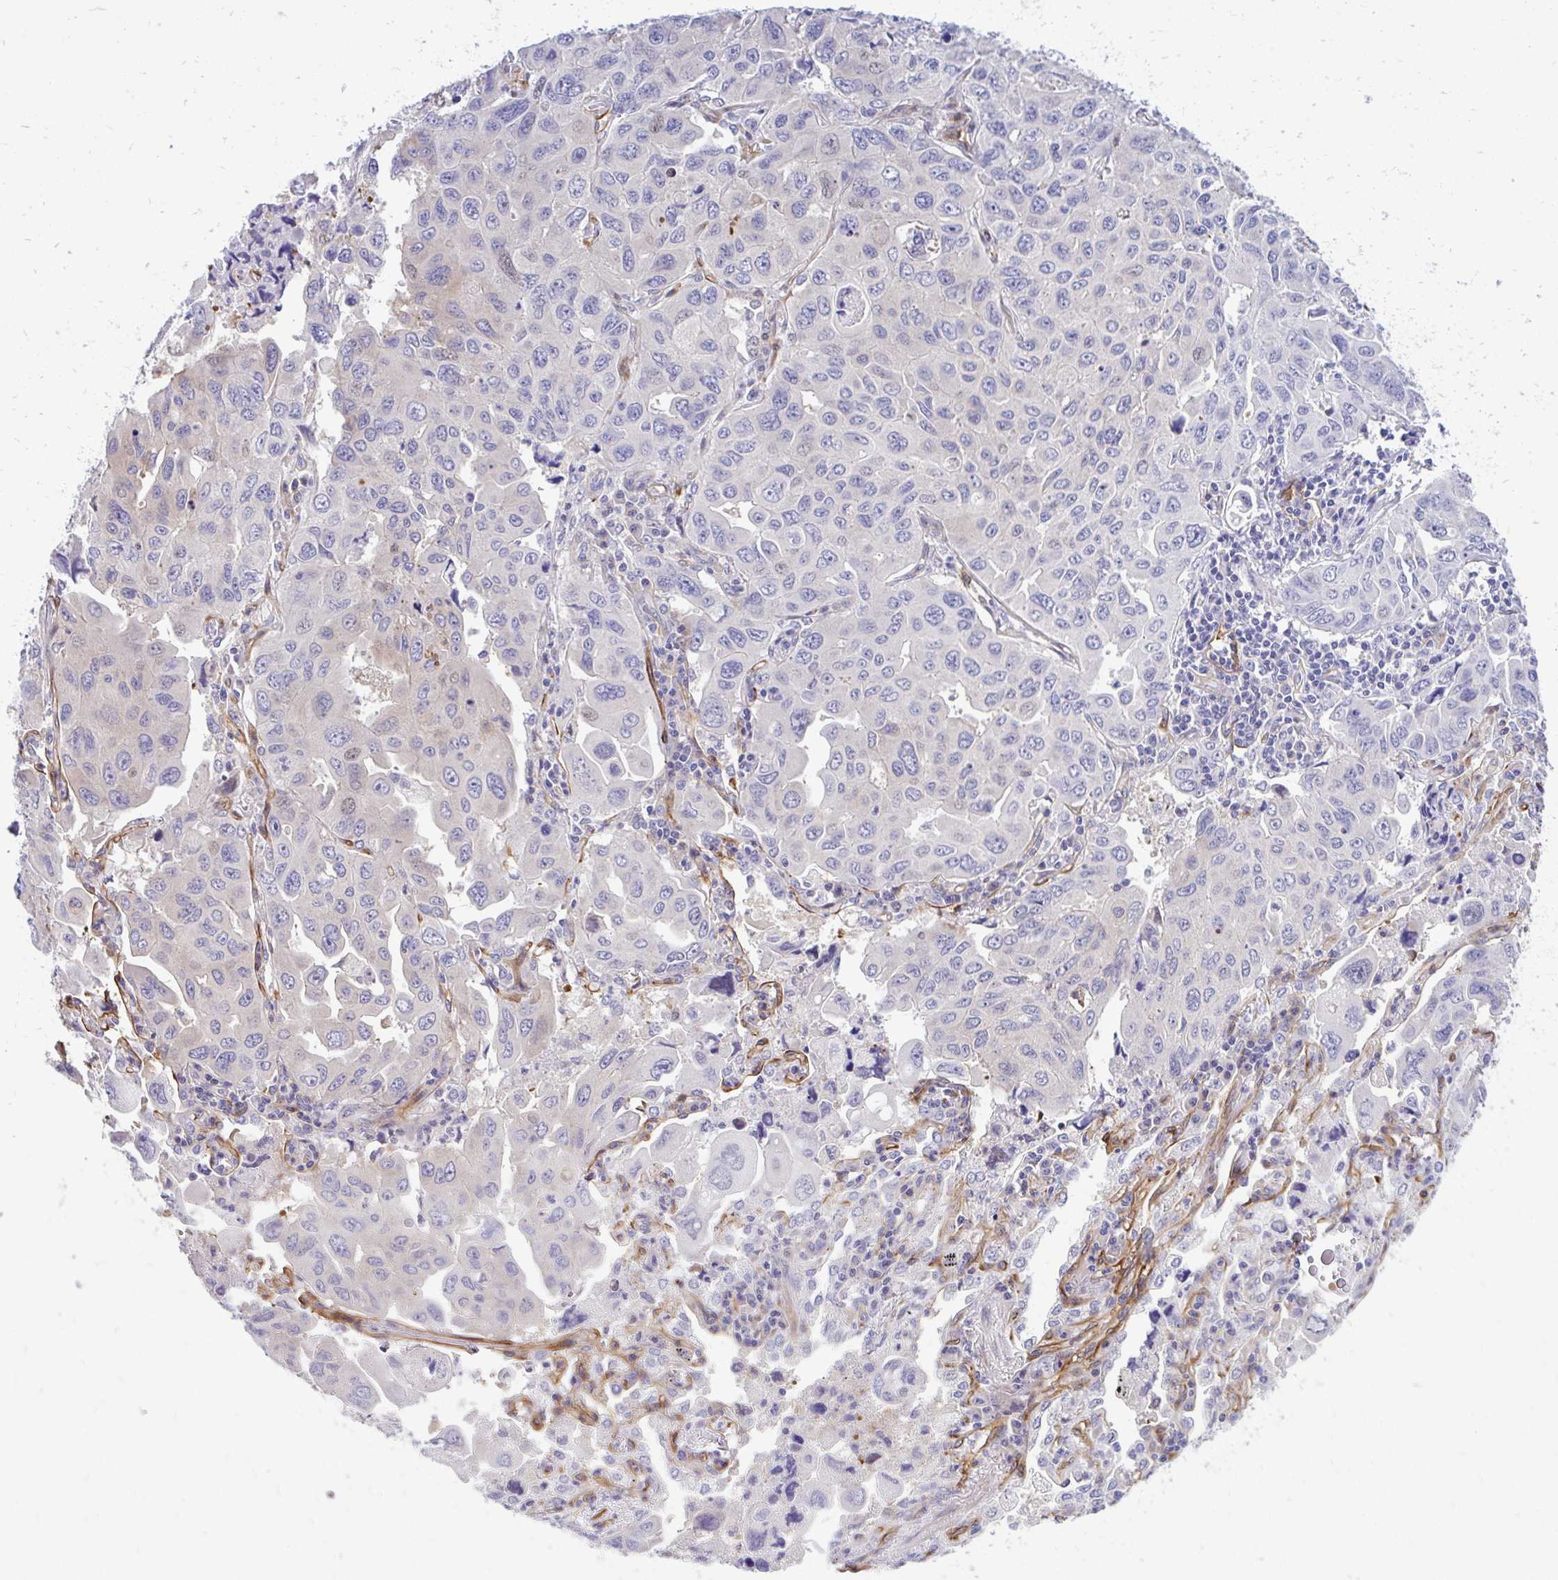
{"staining": {"intensity": "negative", "quantity": "none", "location": "none"}, "tissue": "lung cancer", "cell_type": "Tumor cells", "image_type": "cancer", "snomed": [{"axis": "morphology", "description": "Adenocarcinoma, NOS"}, {"axis": "topography", "description": "Lung"}], "caption": "DAB (3,3'-diaminobenzidine) immunohistochemical staining of human lung cancer demonstrates no significant staining in tumor cells. (DAB immunohistochemistry (IHC), high magnification).", "gene": "ESPNL", "patient": {"sex": "male", "age": 64}}